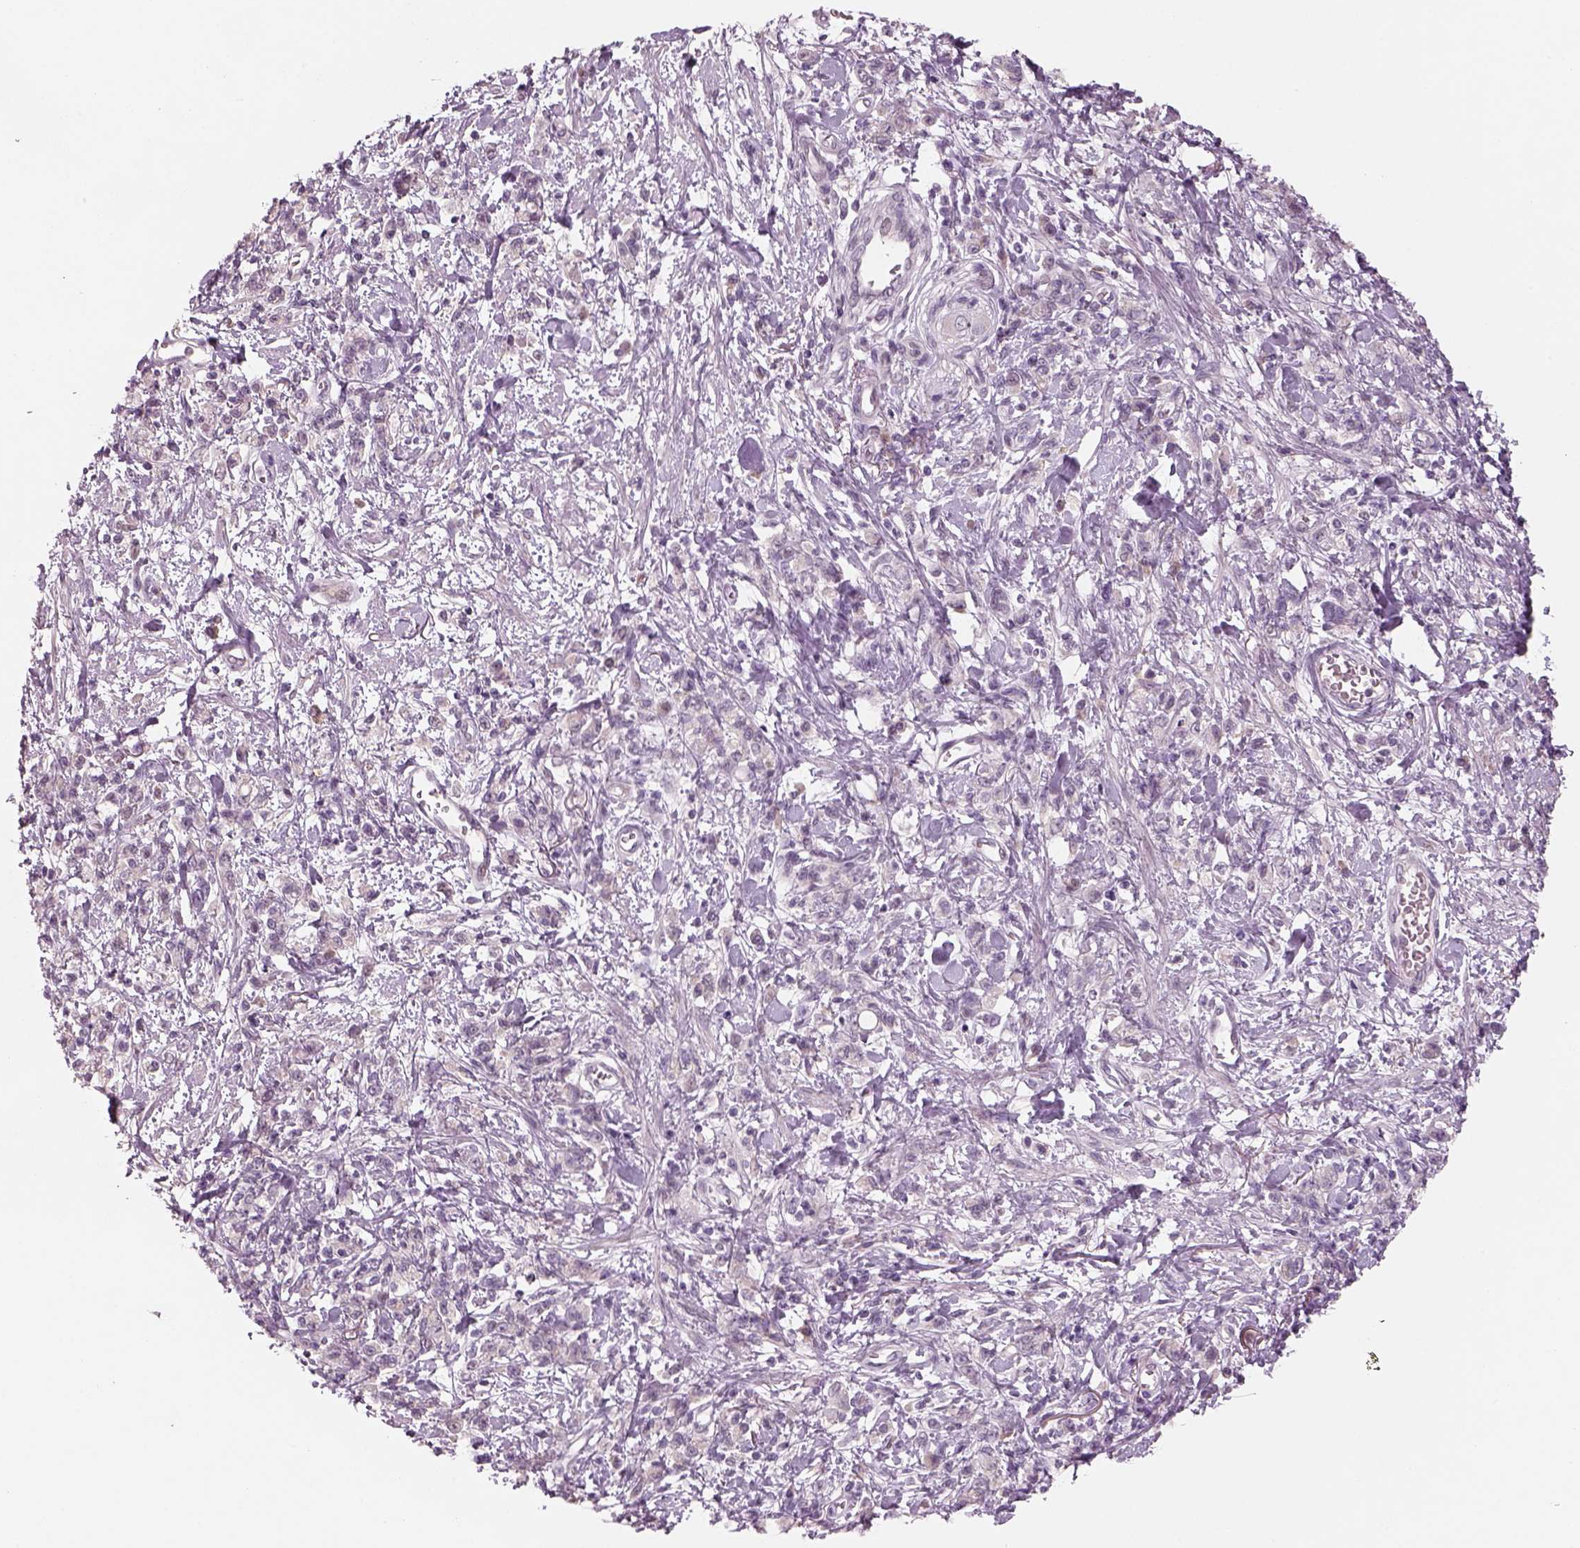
{"staining": {"intensity": "negative", "quantity": "none", "location": "none"}, "tissue": "stomach cancer", "cell_type": "Tumor cells", "image_type": "cancer", "snomed": [{"axis": "morphology", "description": "Adenocarcinoma, NOS"}, {"axis": "topography", "description": "Stomach"}], "caption": "IHC of stomach adenocarcinoma displays no positivity in tumor cells.", "gene": "PENK", "patient": {"sex": "male", "age": 77}}